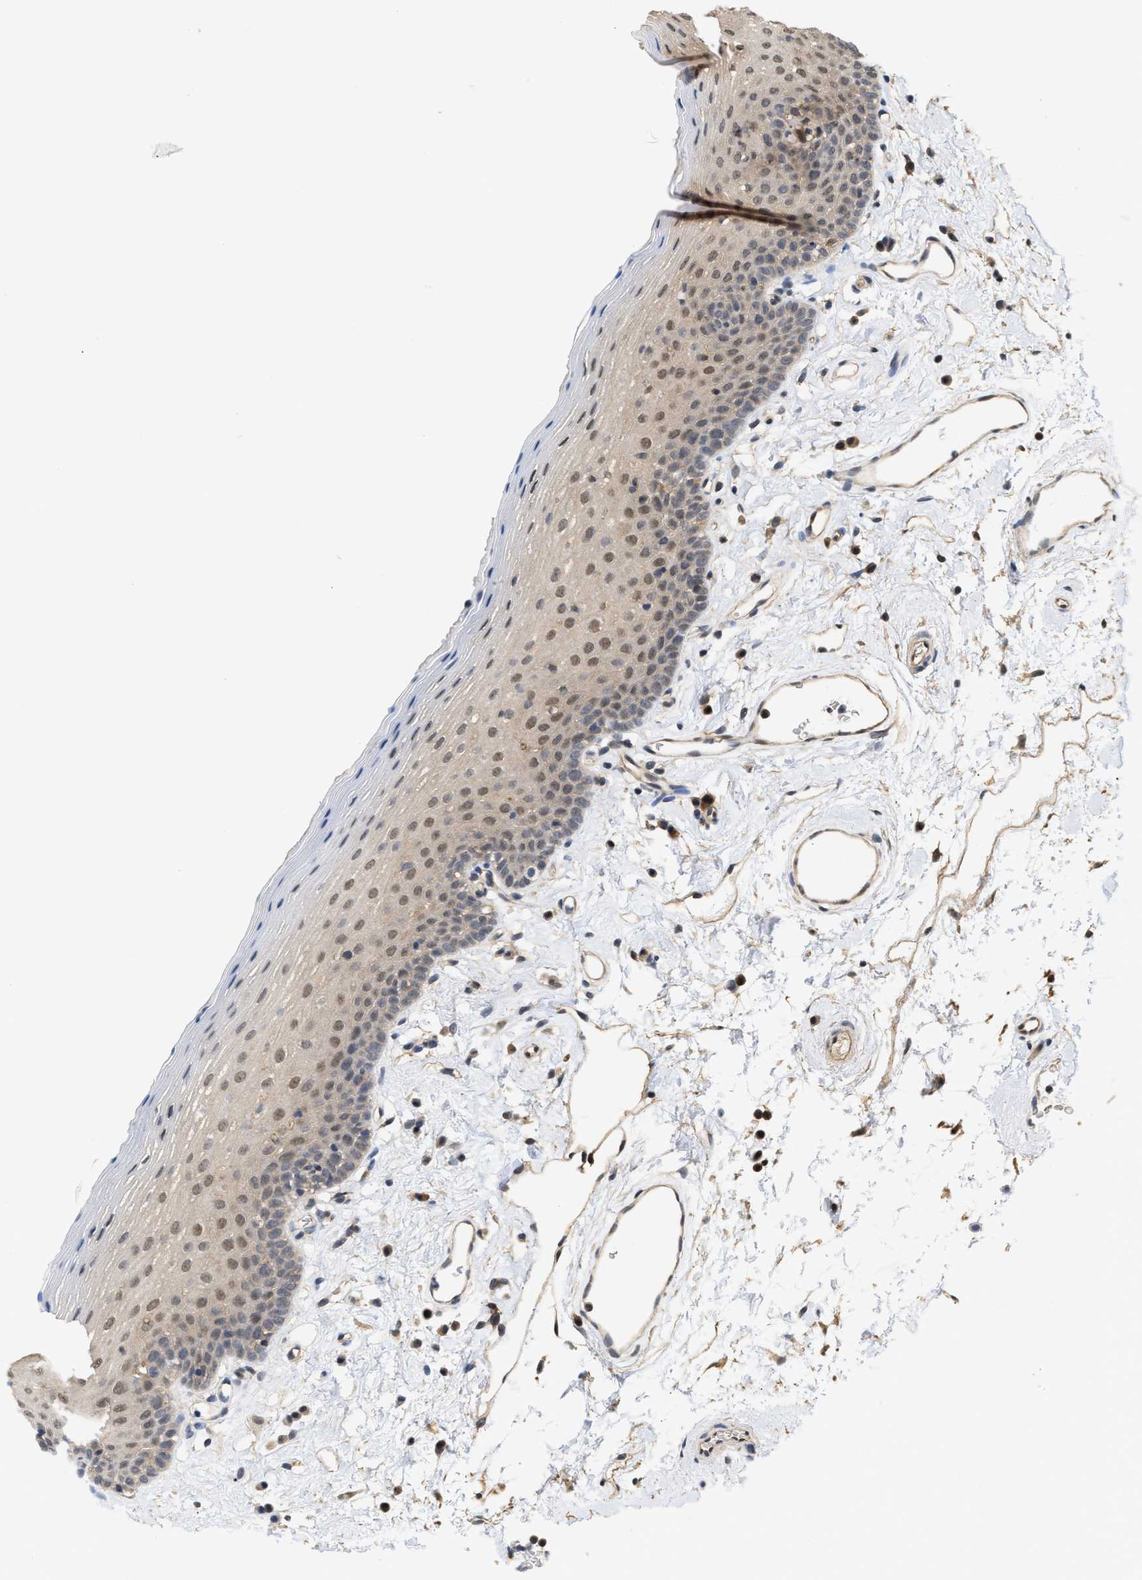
{"staining": {"intensity": "moderate", "quantity": "25%-75%", "location": "nuclear"}, "tissue": "oral mucosa", "cell_type": "Squamous epithelial cells", "image_type": "normal", "snomed": [{"axis": "morphology", "description": "Normal tissue, NOS"}, {"axis": "topography", "description": "Oral tissue"}], "caption": "Oral mucosa stained with a brown dye exhibits moderate nuclear positive positivity in approximately 25%-75% of squamous epithelial cells.", "gene": "SCAI", "patient": {"sex": "male", "age": 66}}